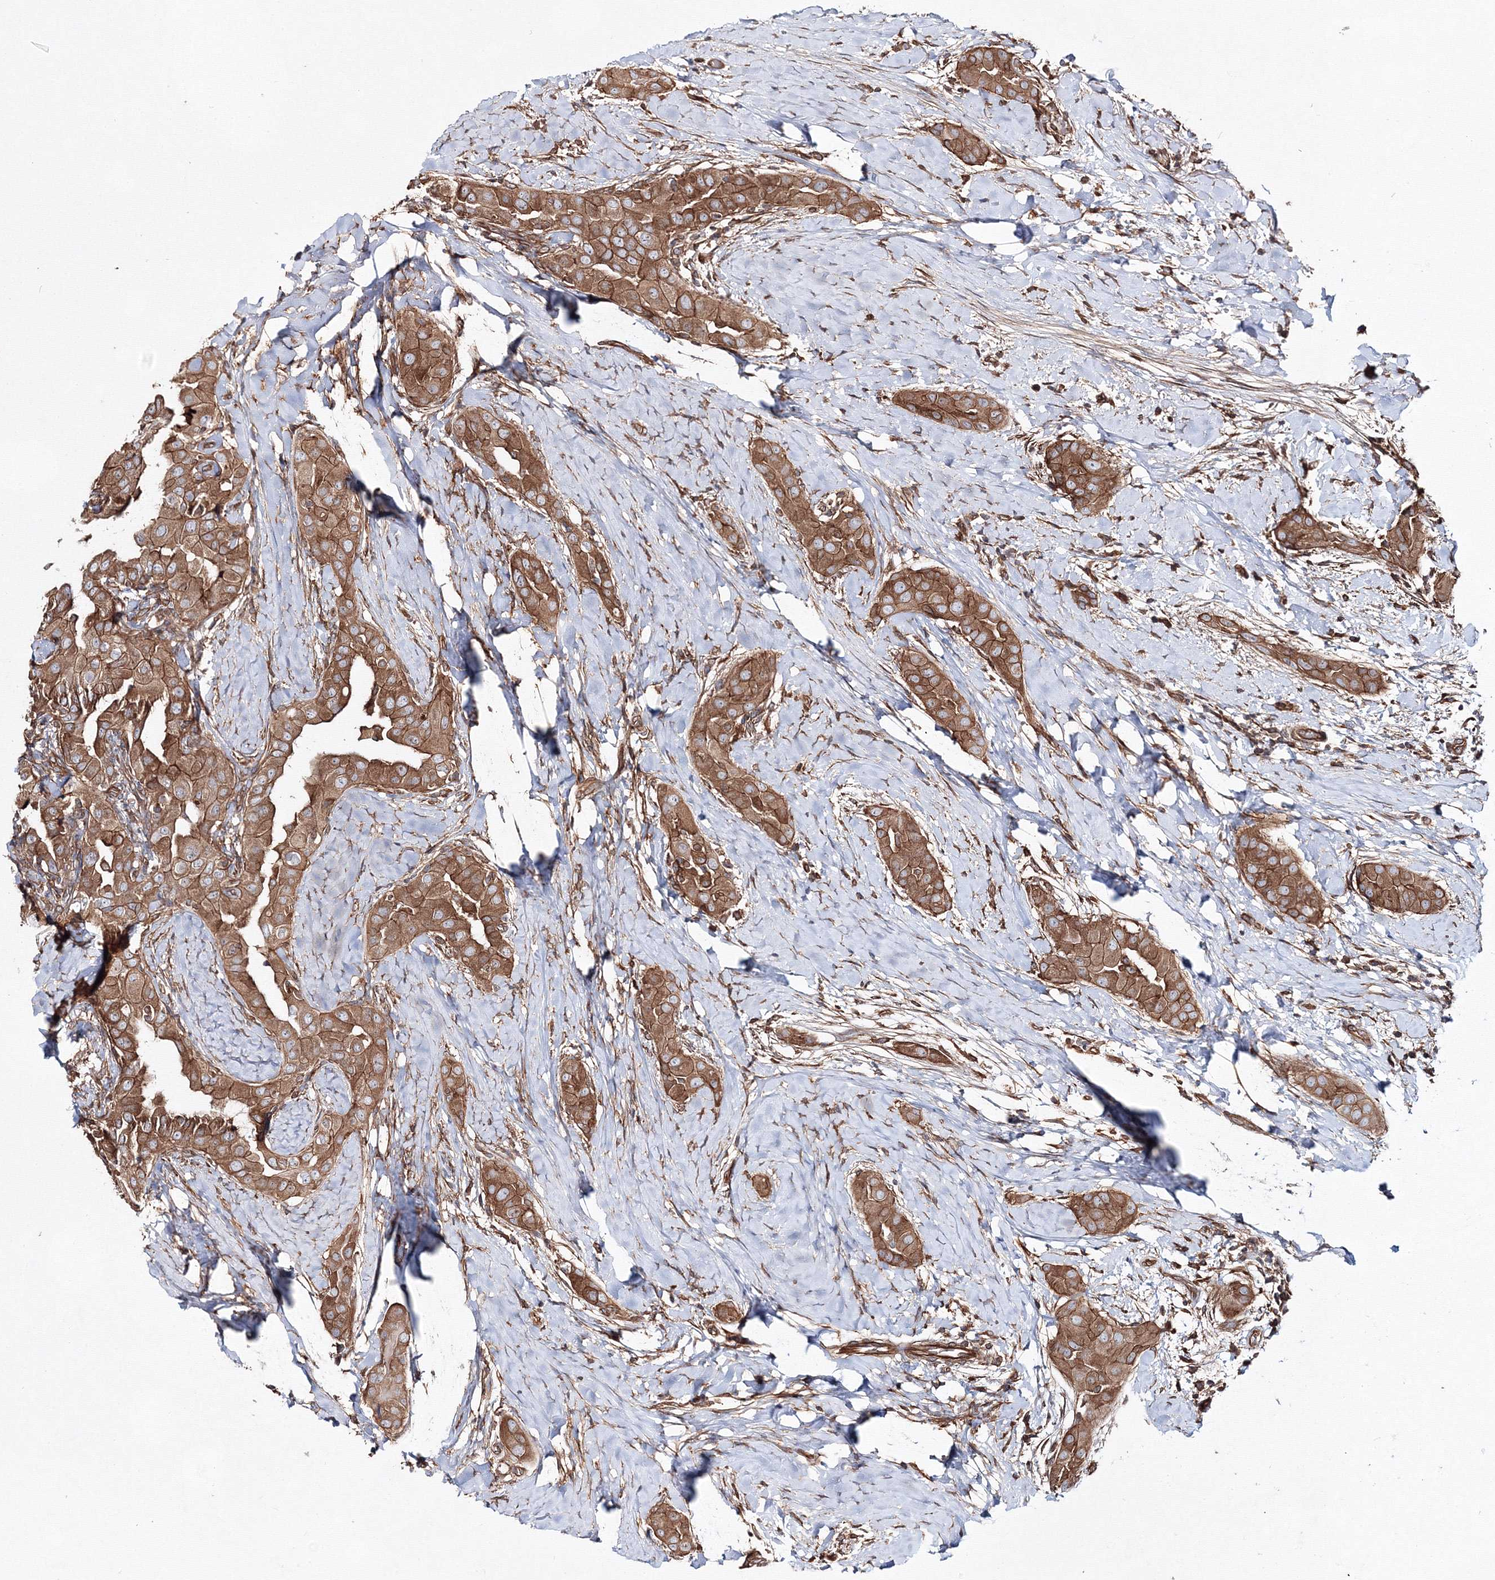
{"staining": {"intensity": "moderate", "quantity": ">75%", "location": "cytoplasmic/membranous"}, "tissue": "thyroid cancer", "cell_type": "Tumor cells", "image_type": "cancer", "snomed": [{"axis": "morphology", "description": "Papillary adenocarcinoma, NOS"}, {"axis": "topography", "description": "Thyroid gland"}], "caption": "The photomicrograph displays immunohistochemical staining of papillary adenocarcinoma (thyroid). There is moderate cytoplasmic/membranous expression is seen in about >75% of tumor cells. (IHC, brightfield microscopy, high magnification).", "gene": "EXOC6", "patient": {"sex": "male", "age": 33}}